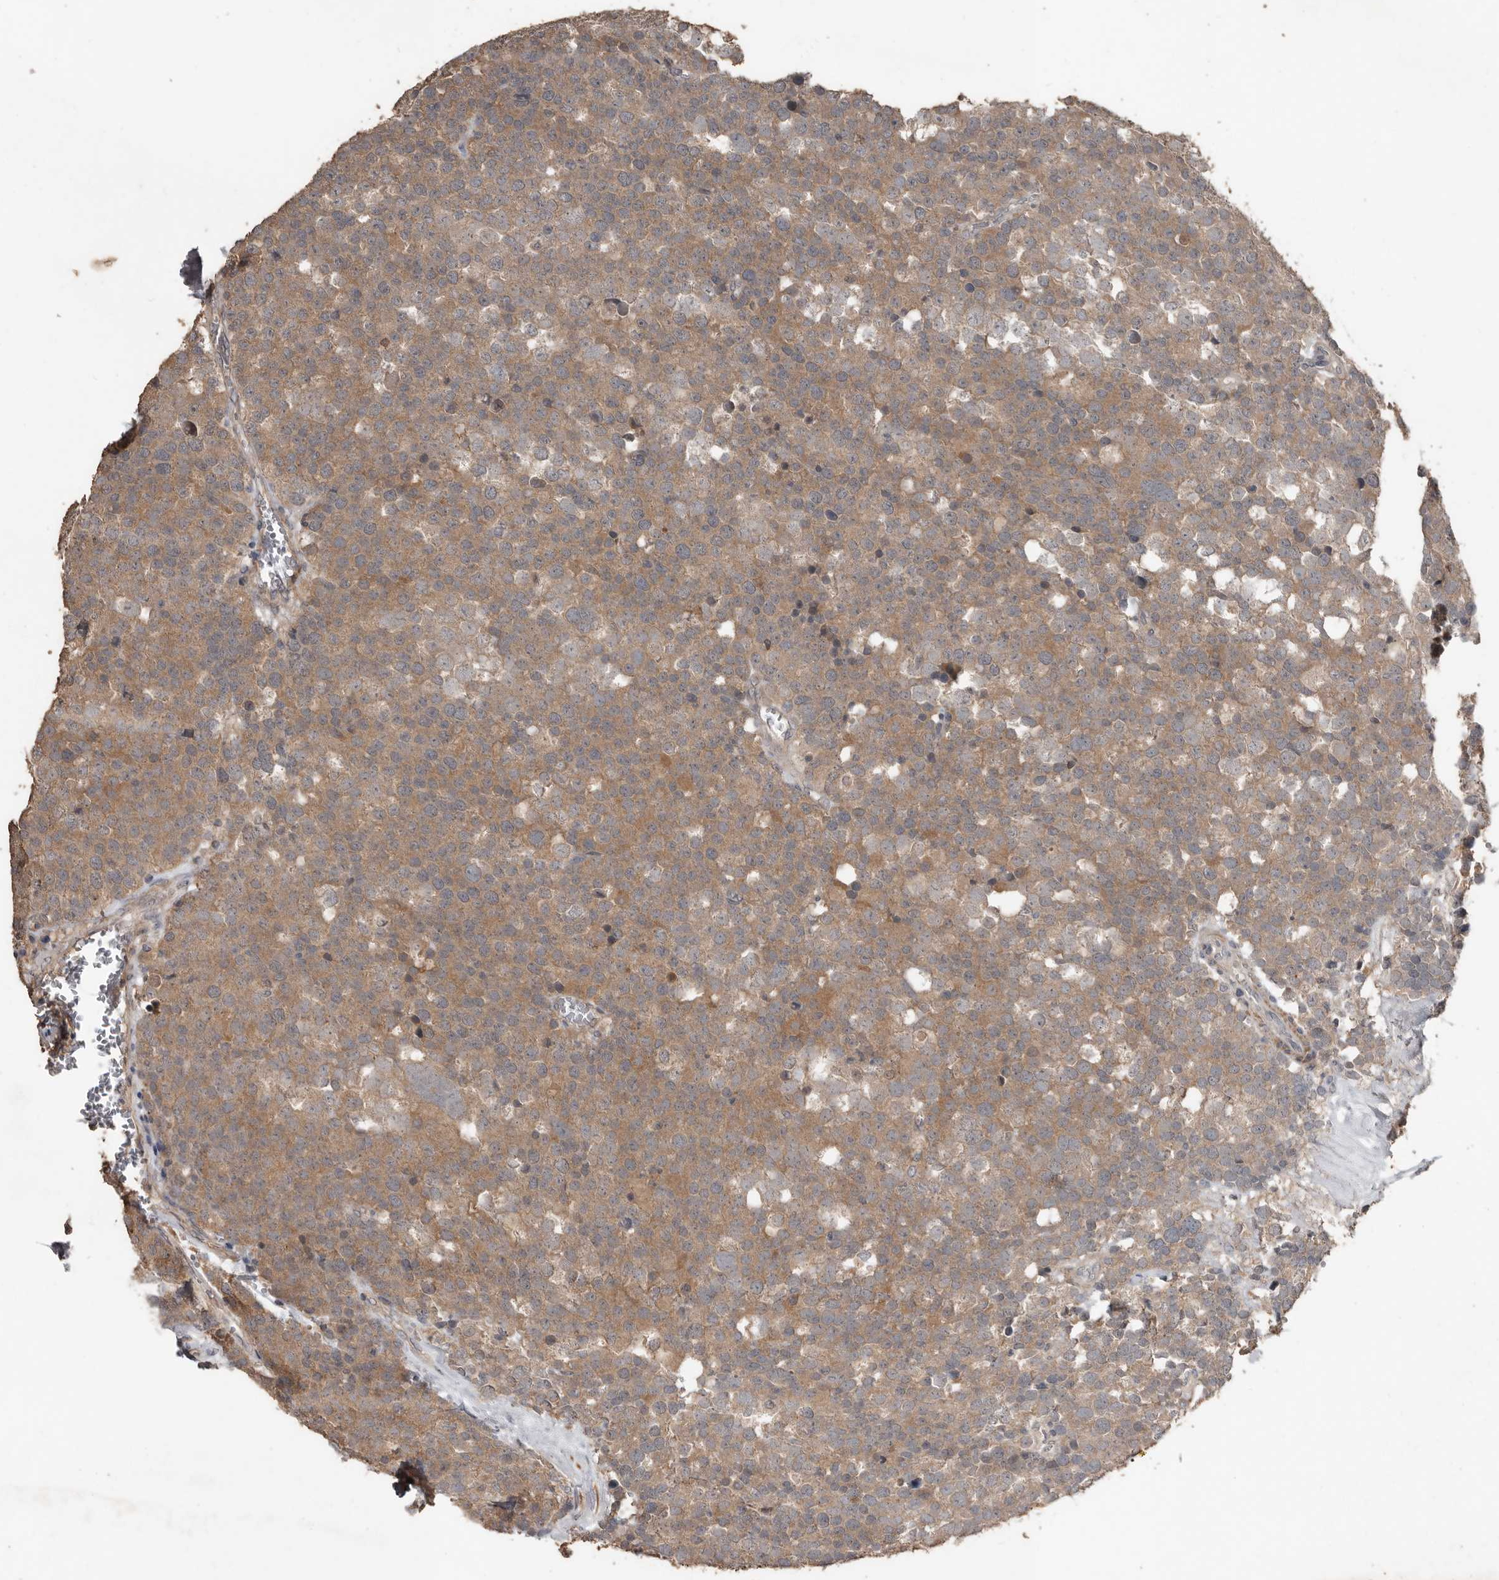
{"staining": {"intensity": "moderate", "quantity": ">75%", "location": "cytoplasmic/membranous"}, "tissue": "testis cancer", "cell_type": "Tumor cells", "image_type": "cancer", "snomed": [{"axis": "morphology", "description": "Seminoma, NOS"}, {"axis": "topography", "description": "Testis"}], "caption": "Immunohistochemistry (DAB (3,3'-diaminobenzidine)) staining of human testis cancer (seminoma) shows moderate cytoplasmic/membranous protein positivity in approximately >75% of tumor cells. (DAB = brown stain, brightfield microscopy at high magnification).", "gene": "BAMBI", "patient": {"sex": "male", "age": 71}}